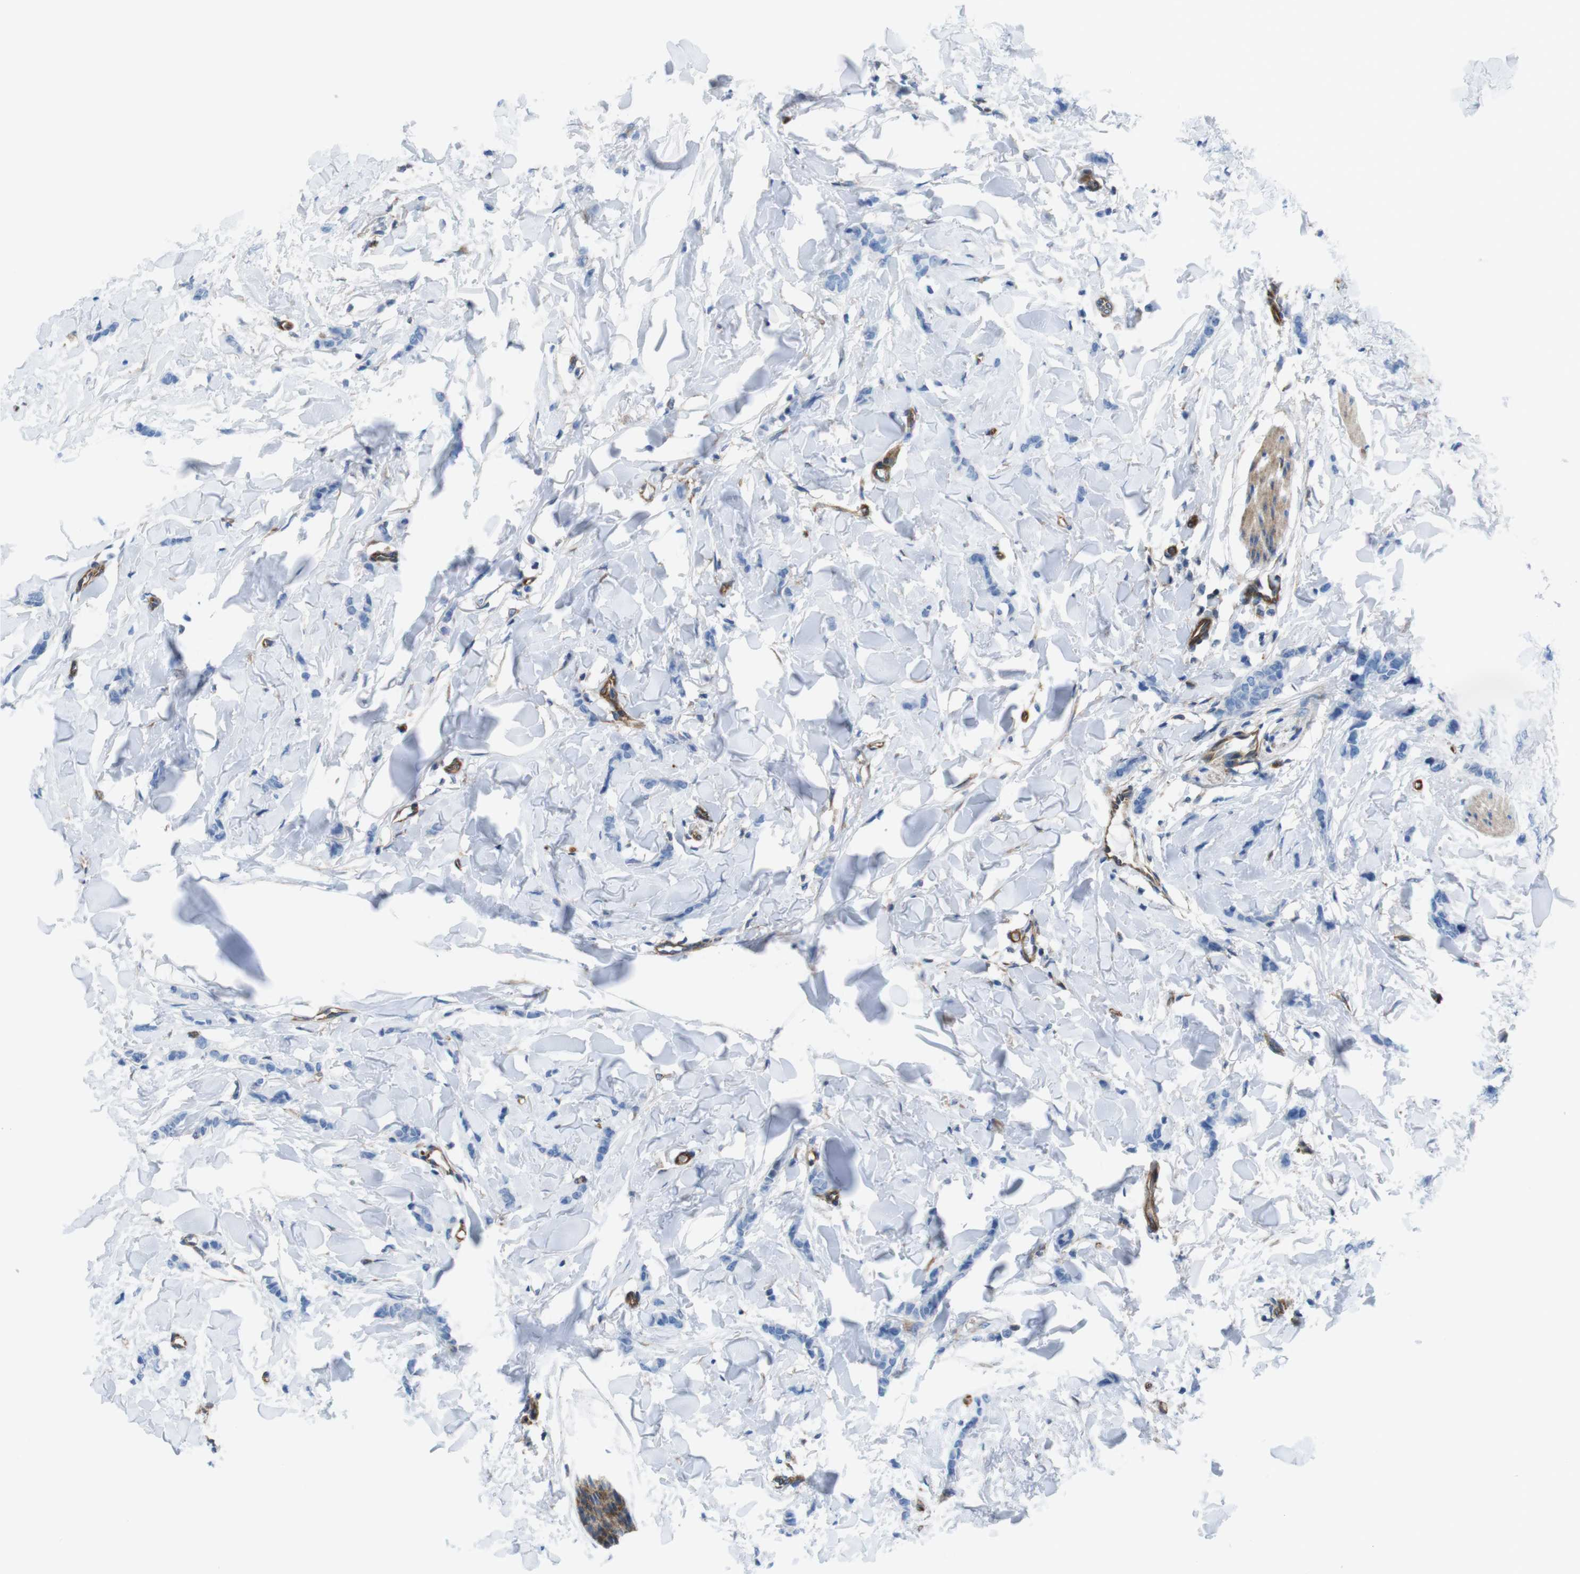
{"staining": {"intensity": "negative", "quantity": "none", "location": "none"}, "tissue": "breast cancer", "cell_type": "Tumor cells", "image_type": "cancer", "snomed": [{"axis": "morphology", "description": "Lobular carcinoma"}, {"axis": "topography", "description": "Skin"}, {"axis": "topography", "description": "Breast"}], "caption": "DAB (3,3'-diaminobenzidine) immunohistochemical staining of human breast cancer (lobular carcinoma) demonstrates no significant staining in tumor cells. Brightfield microscopy of immunohistochemistry (IHC) stained with DAB (brown) and hematoxylin (blue), captured at high magnification.", "gene": "DIAPH2", "patient": {"sex": "female", "age": 46}}